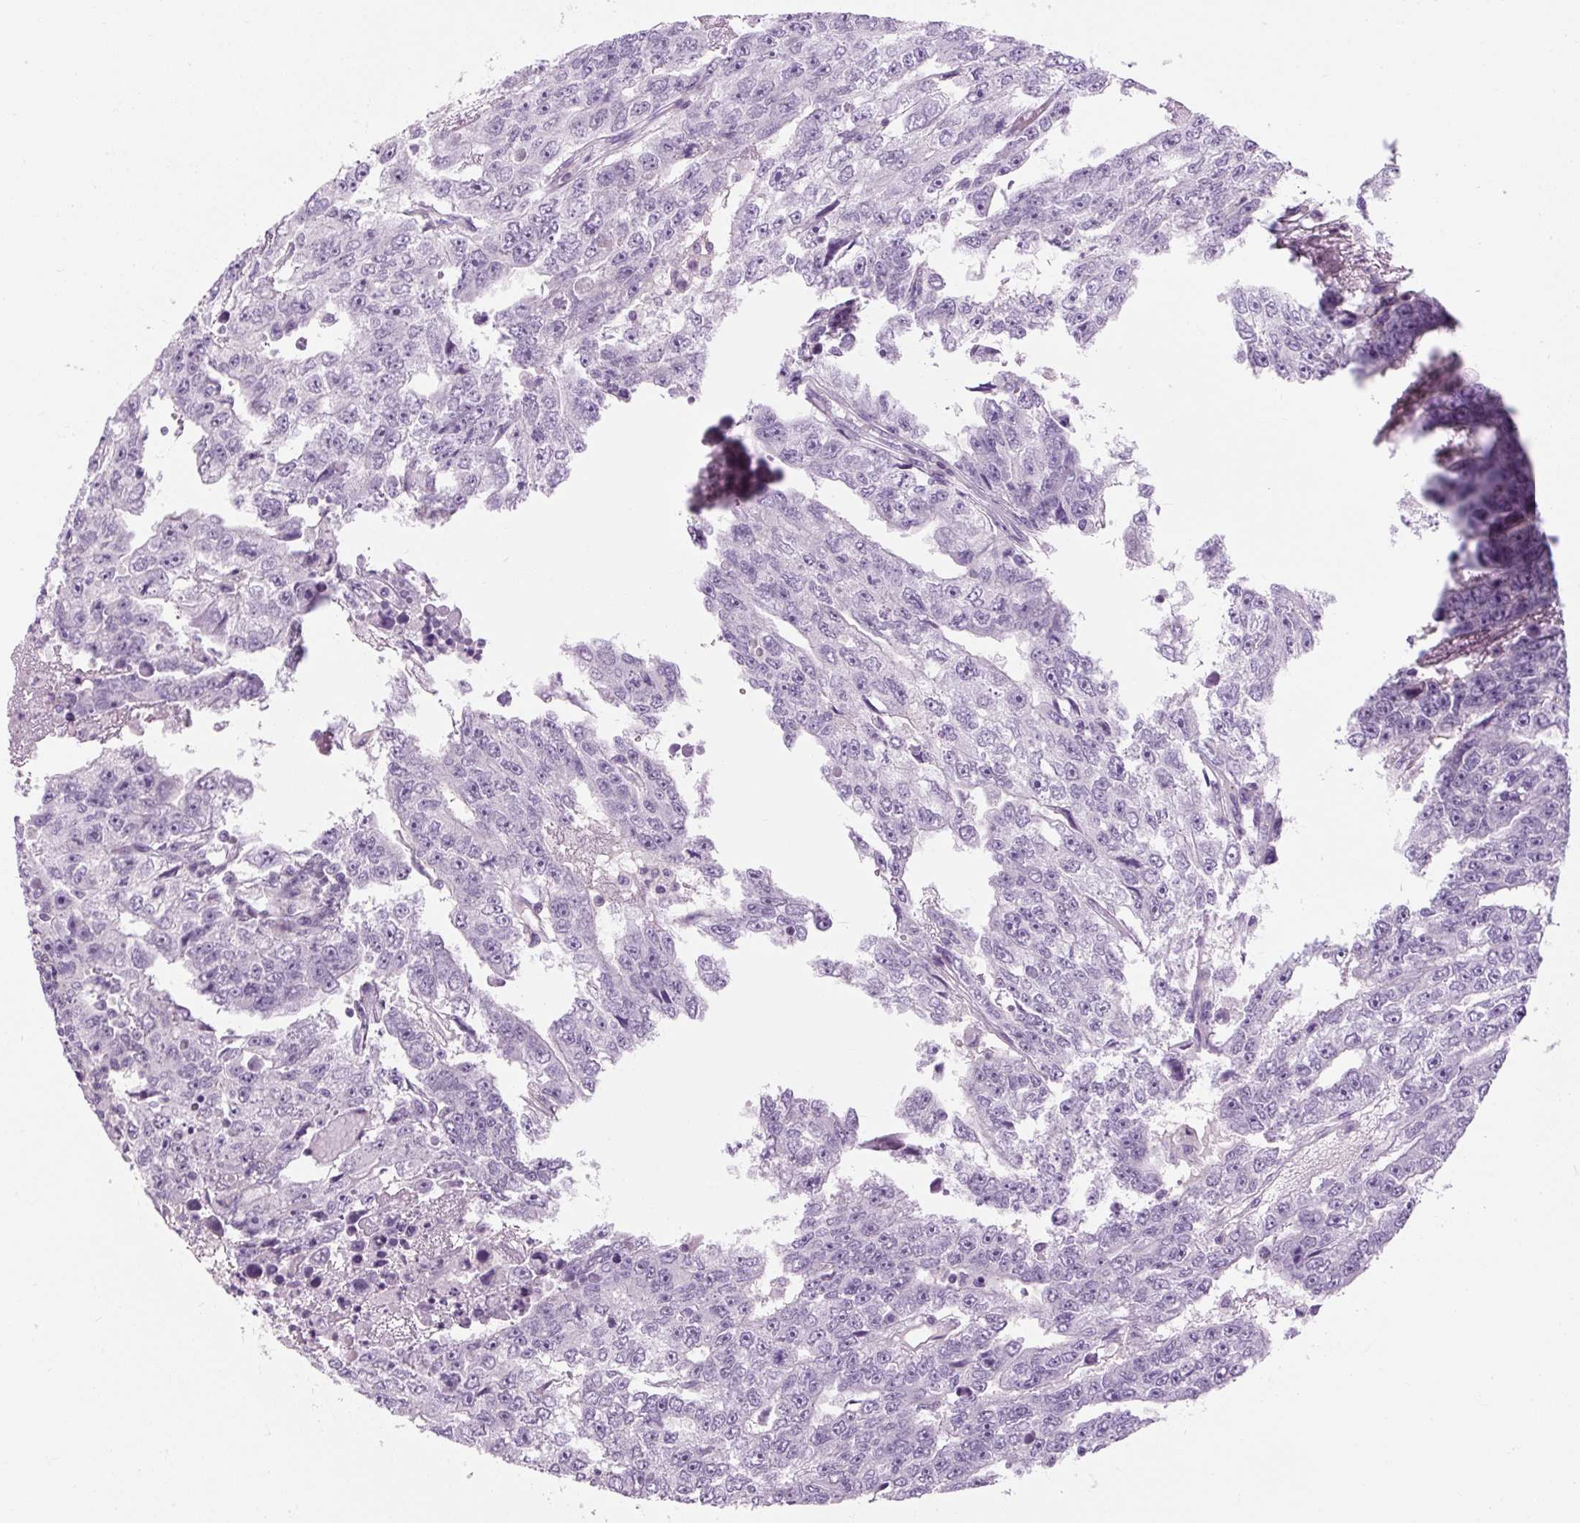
{"staining": {"intensity": "negative", "quantity": "none", "location": "none"}, "tissue": "testis cancer", "cell_type": "Tumor cells", "image_type": "cancer", "snomed": [{"axis": "morphology", "description": "Carcinoma, Embryonal, NOS"}, {"axis": "topography", "description": "Testis"}], "caption": "This is an IHC image of testis cancer (embryonal carcinoma). There is no positivity in tumor cells.", "gene": "TIGD2", "patient": {"sex": "male", "age": 20}}